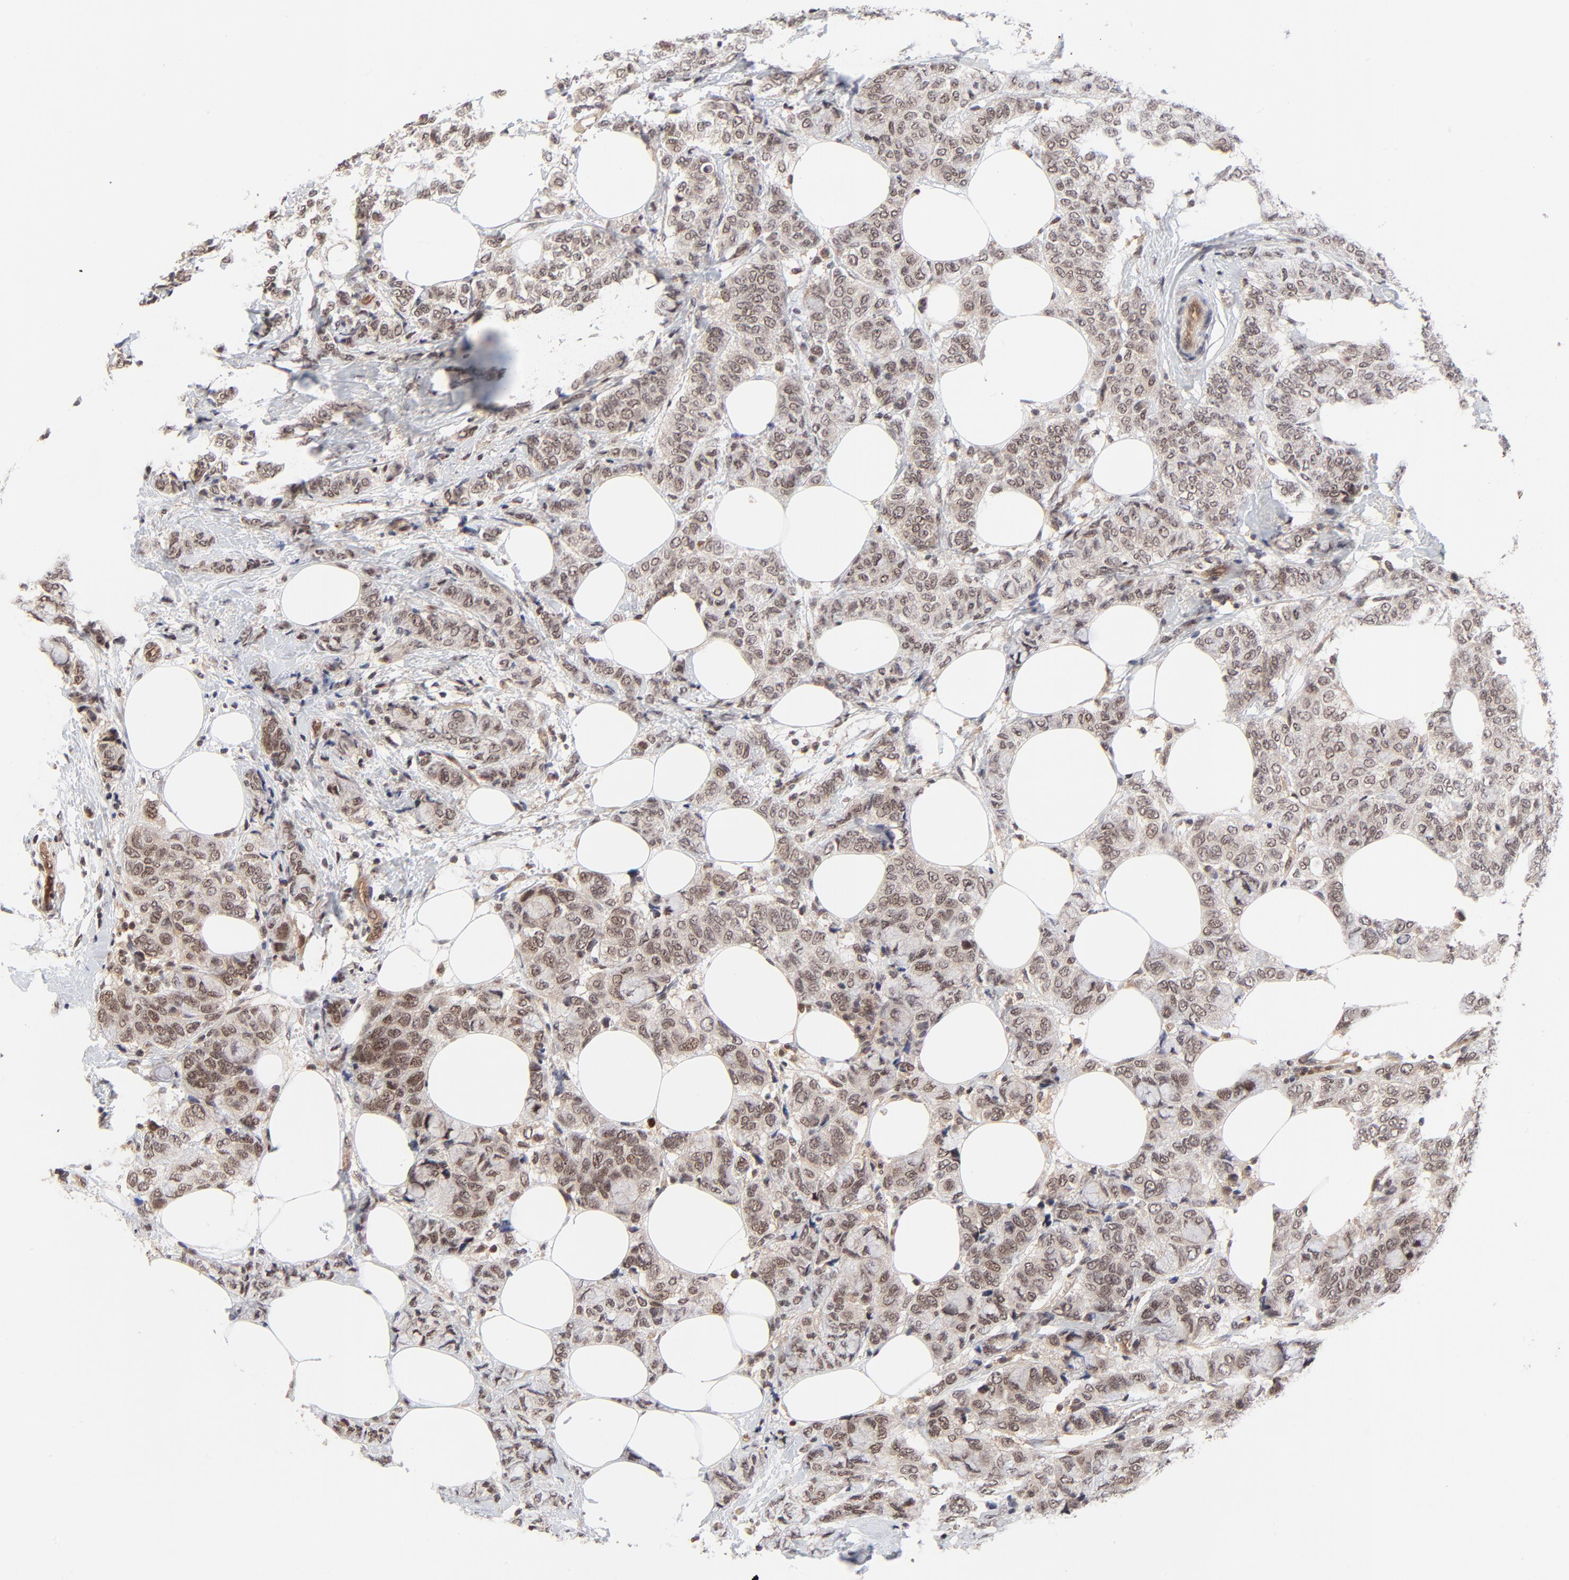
{"staining": {"intensity": "weak", "quantity": ">75%", "location": "cytoplasmic/membranous,nuclear"}, "tissue": "breast cancer", "cell_type": "Tumor cells", "image_type": "cancer", "snomed": [{"axis": "morphology", "description": "Lobular carcinoma"}, {"axis": "topography", "description": "Breast"}], "caption": "A brown stain highlights weak cytoplasmic/membranous and nuclear positivity of a protein in breast cancer (lobular carcinoma) tumor cells. (brown staining indicates protein expression, while blue staining denotes nuclei).", "gene": "CASP10", "patient": {"sex": "female", "age": 60}}